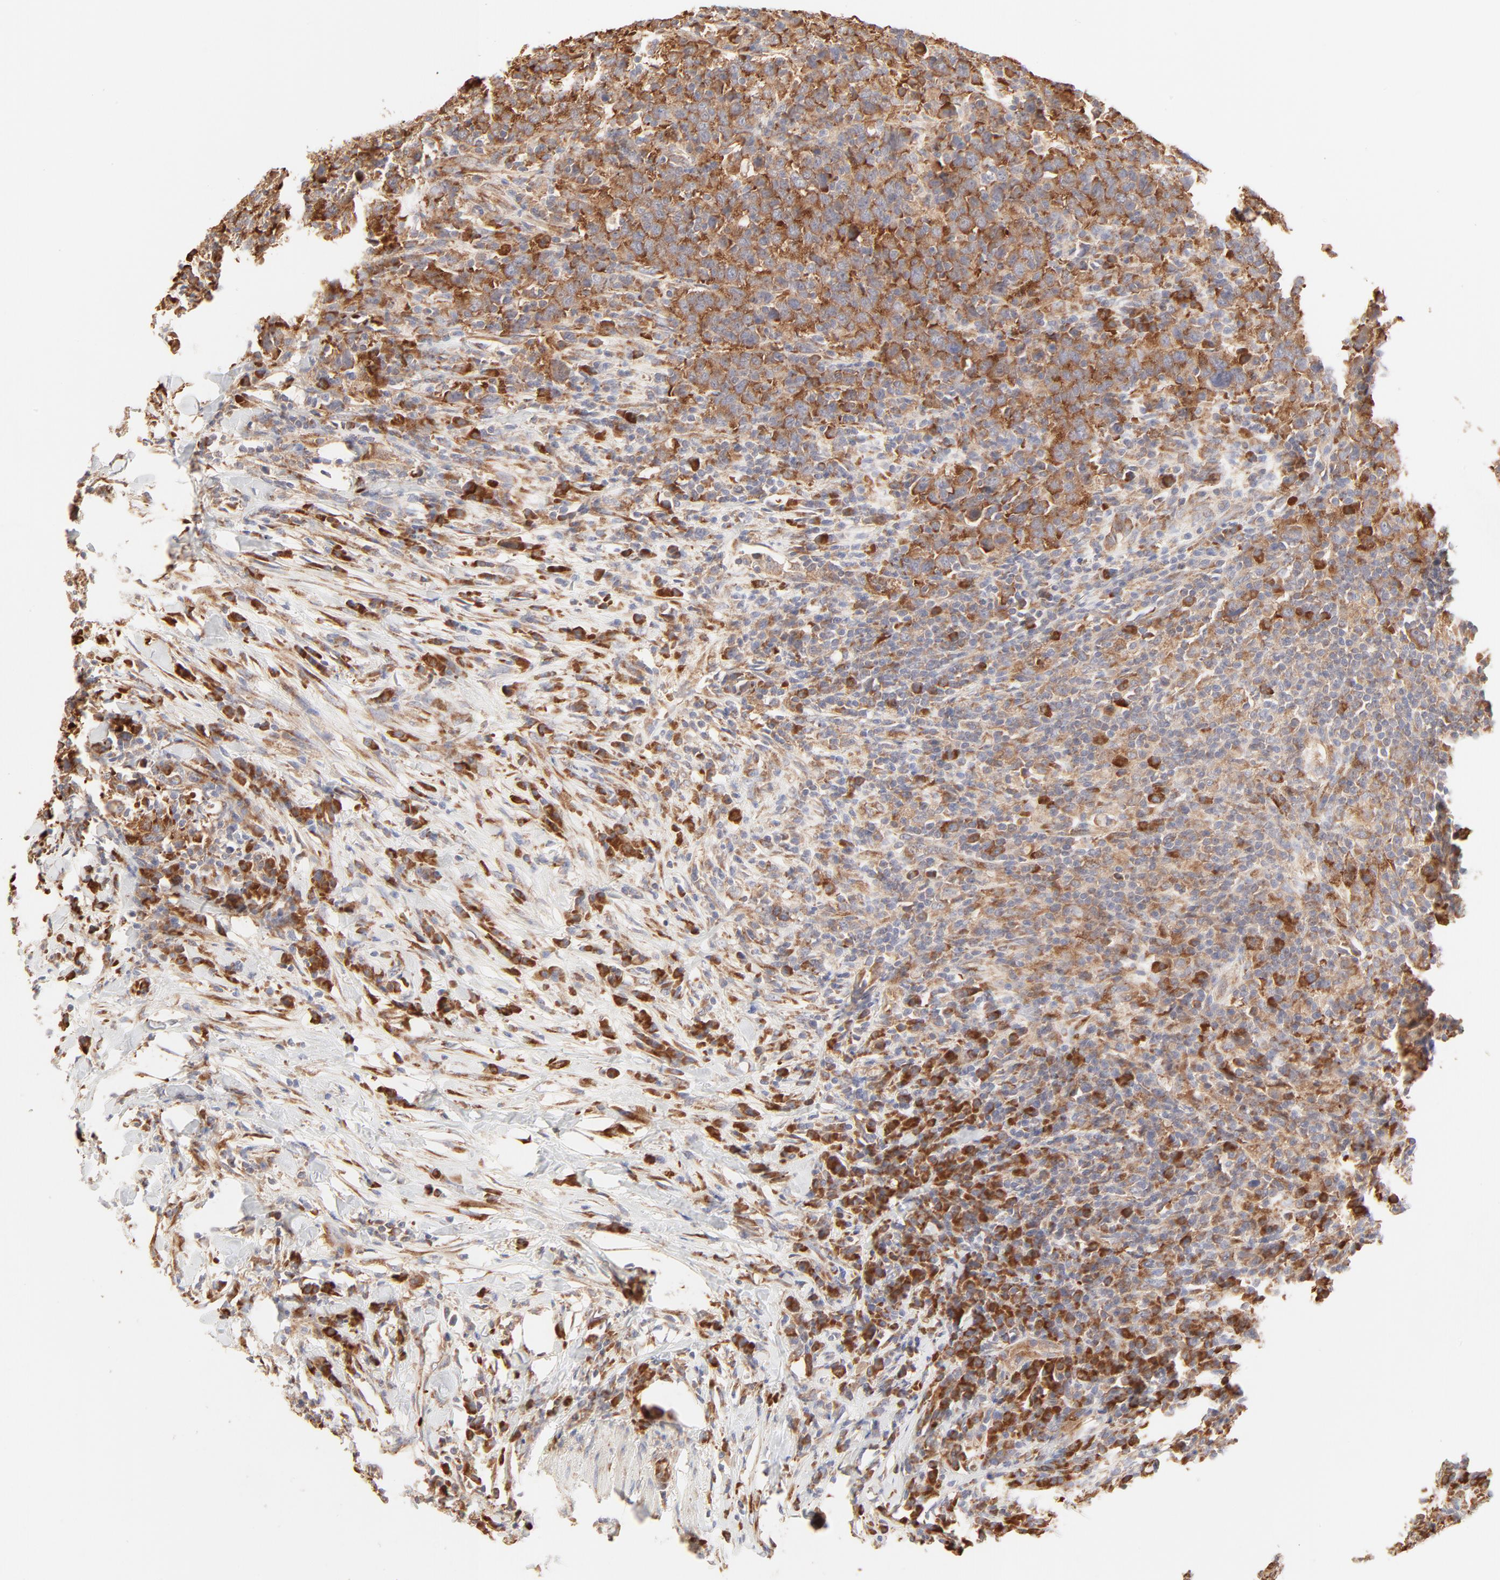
{"staining": {"intensity": "moderate", "quantity": ">75%", "location": "cytoplasmic/membranous"}, "tissue": "urothelial cancer", "cell_type": "Tumor cells", "image_type": "cancer", "snomed": [{"axis": "morphology", "description": "Urothelial carcinoma, High grade"}, {"axis": "topography", "description": "Urinary bladder"}], "caption": "High-power microscopy captured an immunohistochemistry (IHC) micrograph of urothelial cancer, revealing moderate cytoplasmic/membranous expression in approximately >75% of tumor cells. (DAB IHC, brown staining for protein, blue staining for nuclei).", "gene": "RPS20", "patient": {"sex": "male", "age": 61}}